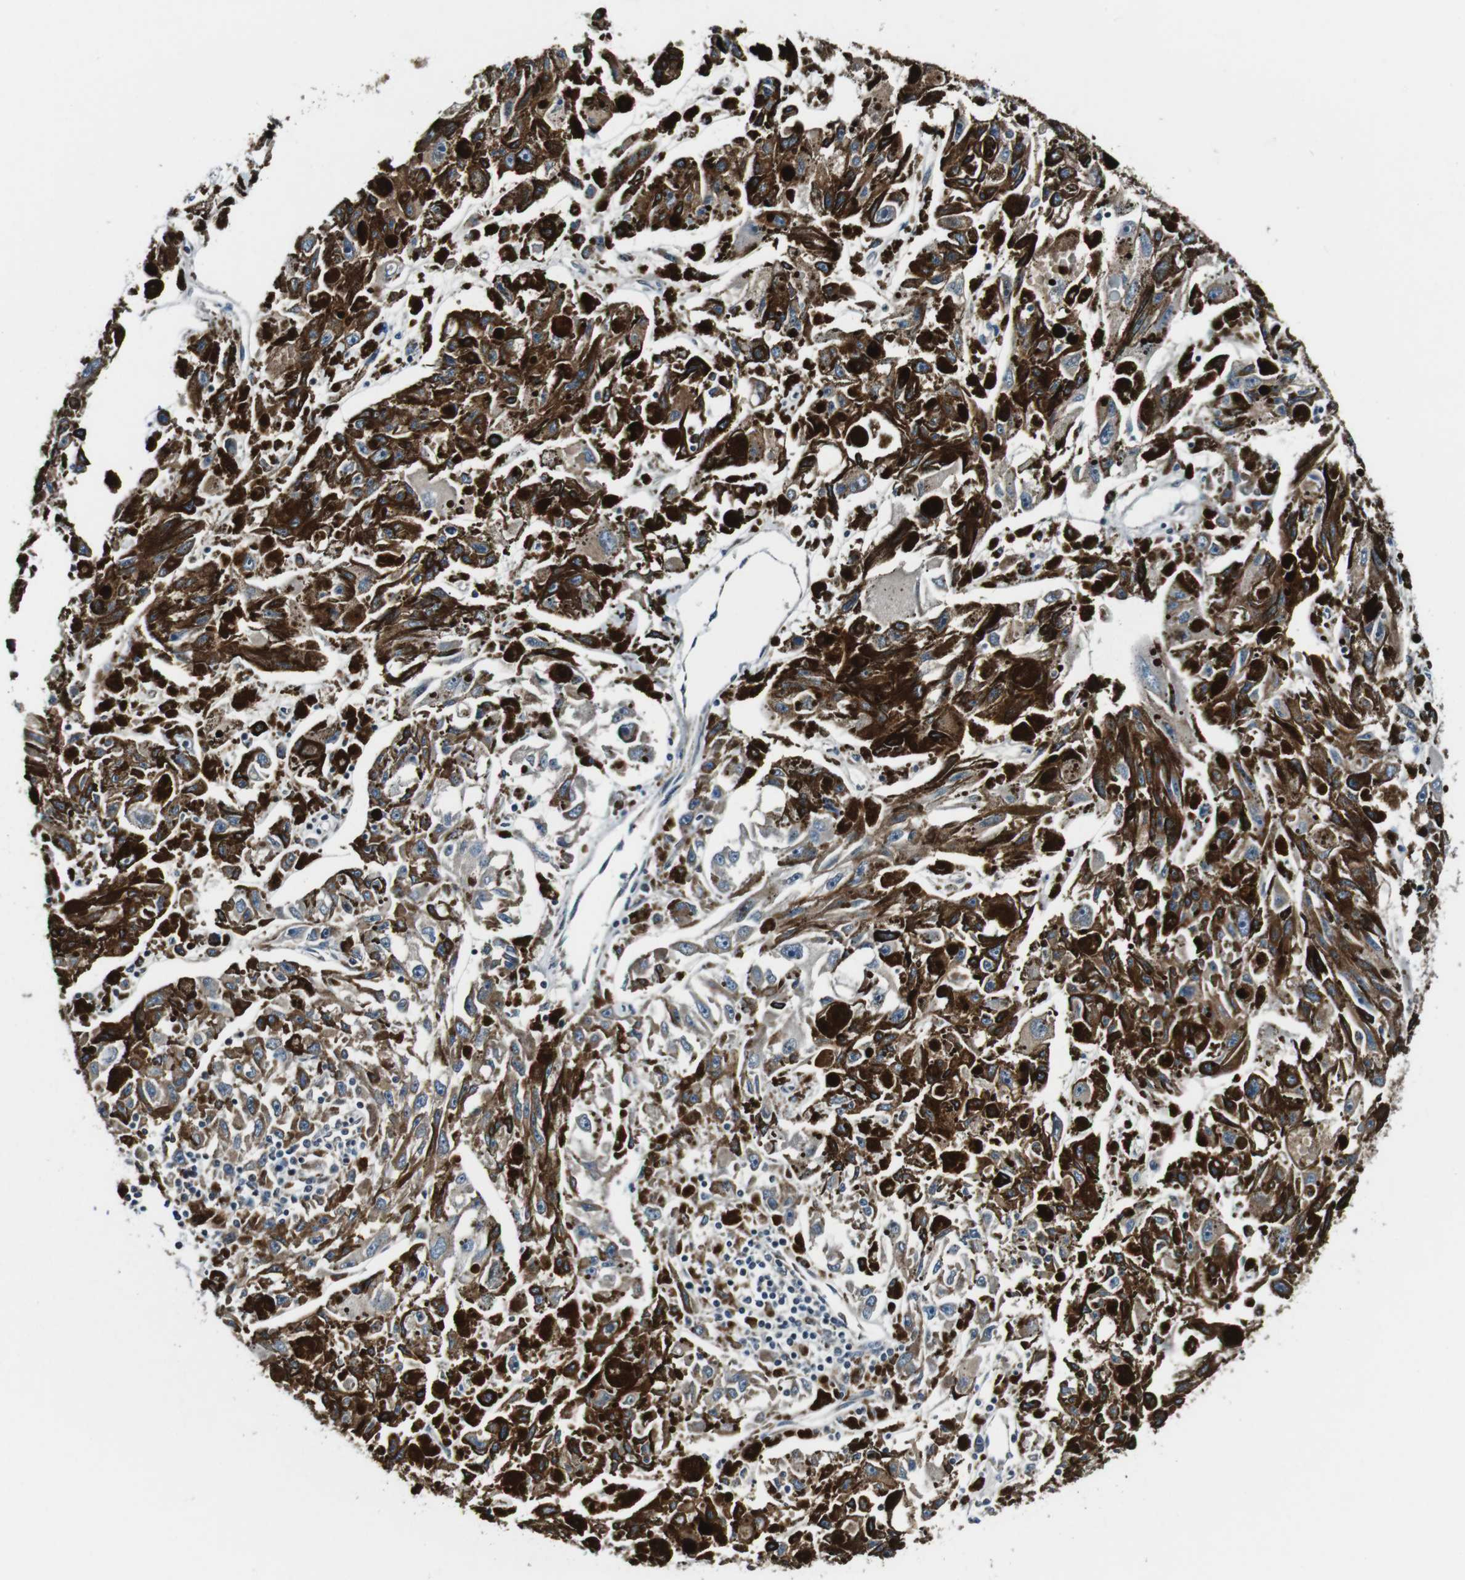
{"staining": {"intensity": "moderate", "quantity": "25%-75%", "location": "cytoplasmic/membranous"}, "tissue": "melanoma", "cell_type": "Tumor cells", "image_type": "cancer", "snomed": [{"axis": "morphology", "description": "Malignant melanoma, NOS"}, {"axis": "topography", "description": "Skin"}], "caption": "Moderate cytoplasmic/membranous positivity for a protein is present in approximately 25%-75% of tumor cells of melanoma using IHC.", "gene": "CISD2", "patient": {"sex": "female", "age": 104}}